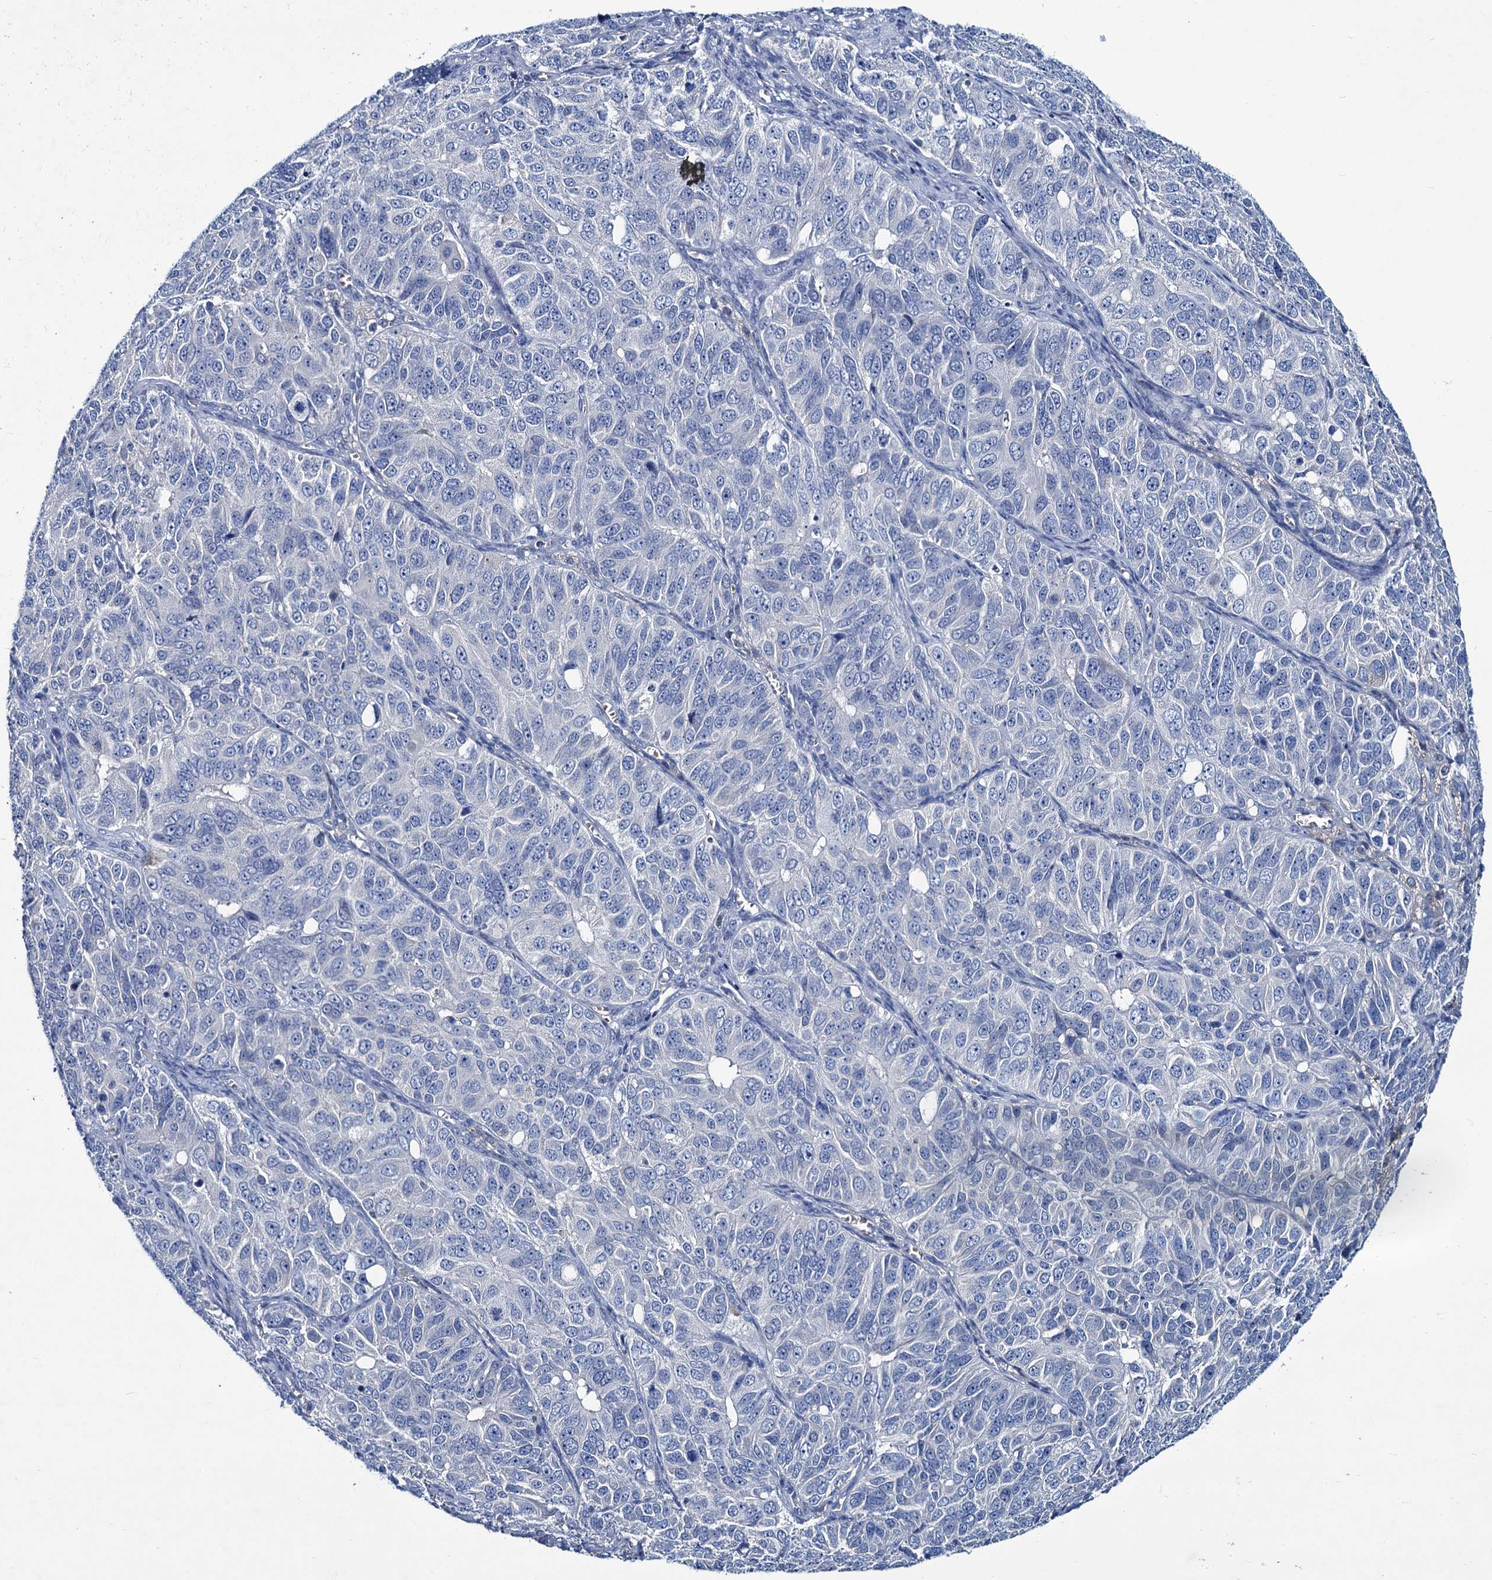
{"staining": {"intensity": "negative", "quantity": "none", "location": "none"}, "tissue": "ovarian cancer", "cell_type": "Tumor cells", "image_type": "cancer", "snomed": [{"axis": "morphology", "description": "Carcinoma, endometroid"}, {"axis": "topography", "description": "Ovary"}], "caption": "Tumor cells are negative for protein expression in human endometroid carcinoma (ovarian).", "gene": "RTKN2", "patient": {"sex": "female", "age": 51}}